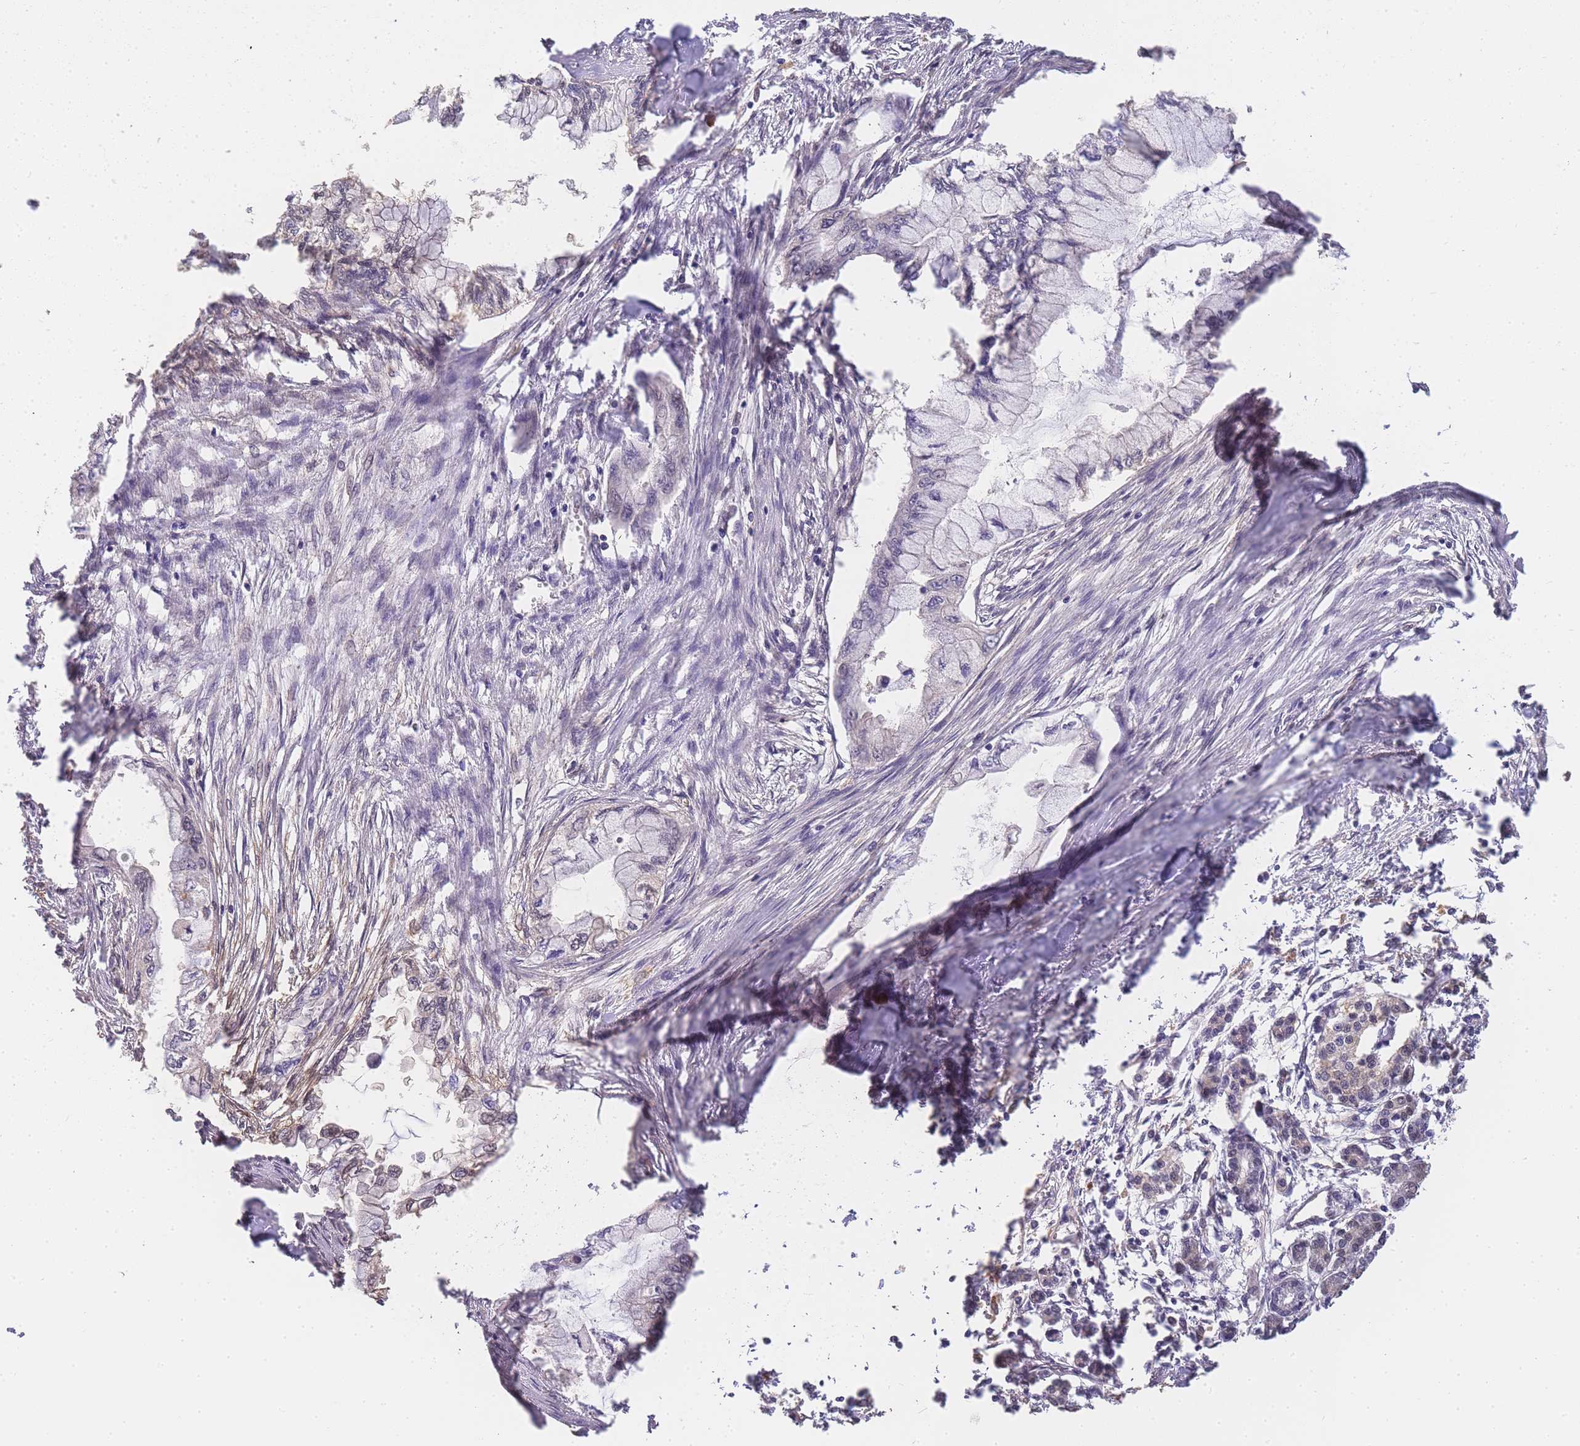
{"staining": {"intensity": "negative", "quantity": "none", "location": "none"}, "tissue": "pancreatic cancer", "cell_type": "Tumor cells", "image_type": "cancer", "snomed": [{"axis": "morphology", "description": "Adenocarcinoma, NOS"}, {"axis": "topography", "description": "Pancreas"}], "caption": "Pancreatic adenocarcinoma was stained to show a protein in brown. There is no significant staining in tumor cells.", "gene": "CDKN2AIPNL", "patient": {"sex": "male", "age": 48}}